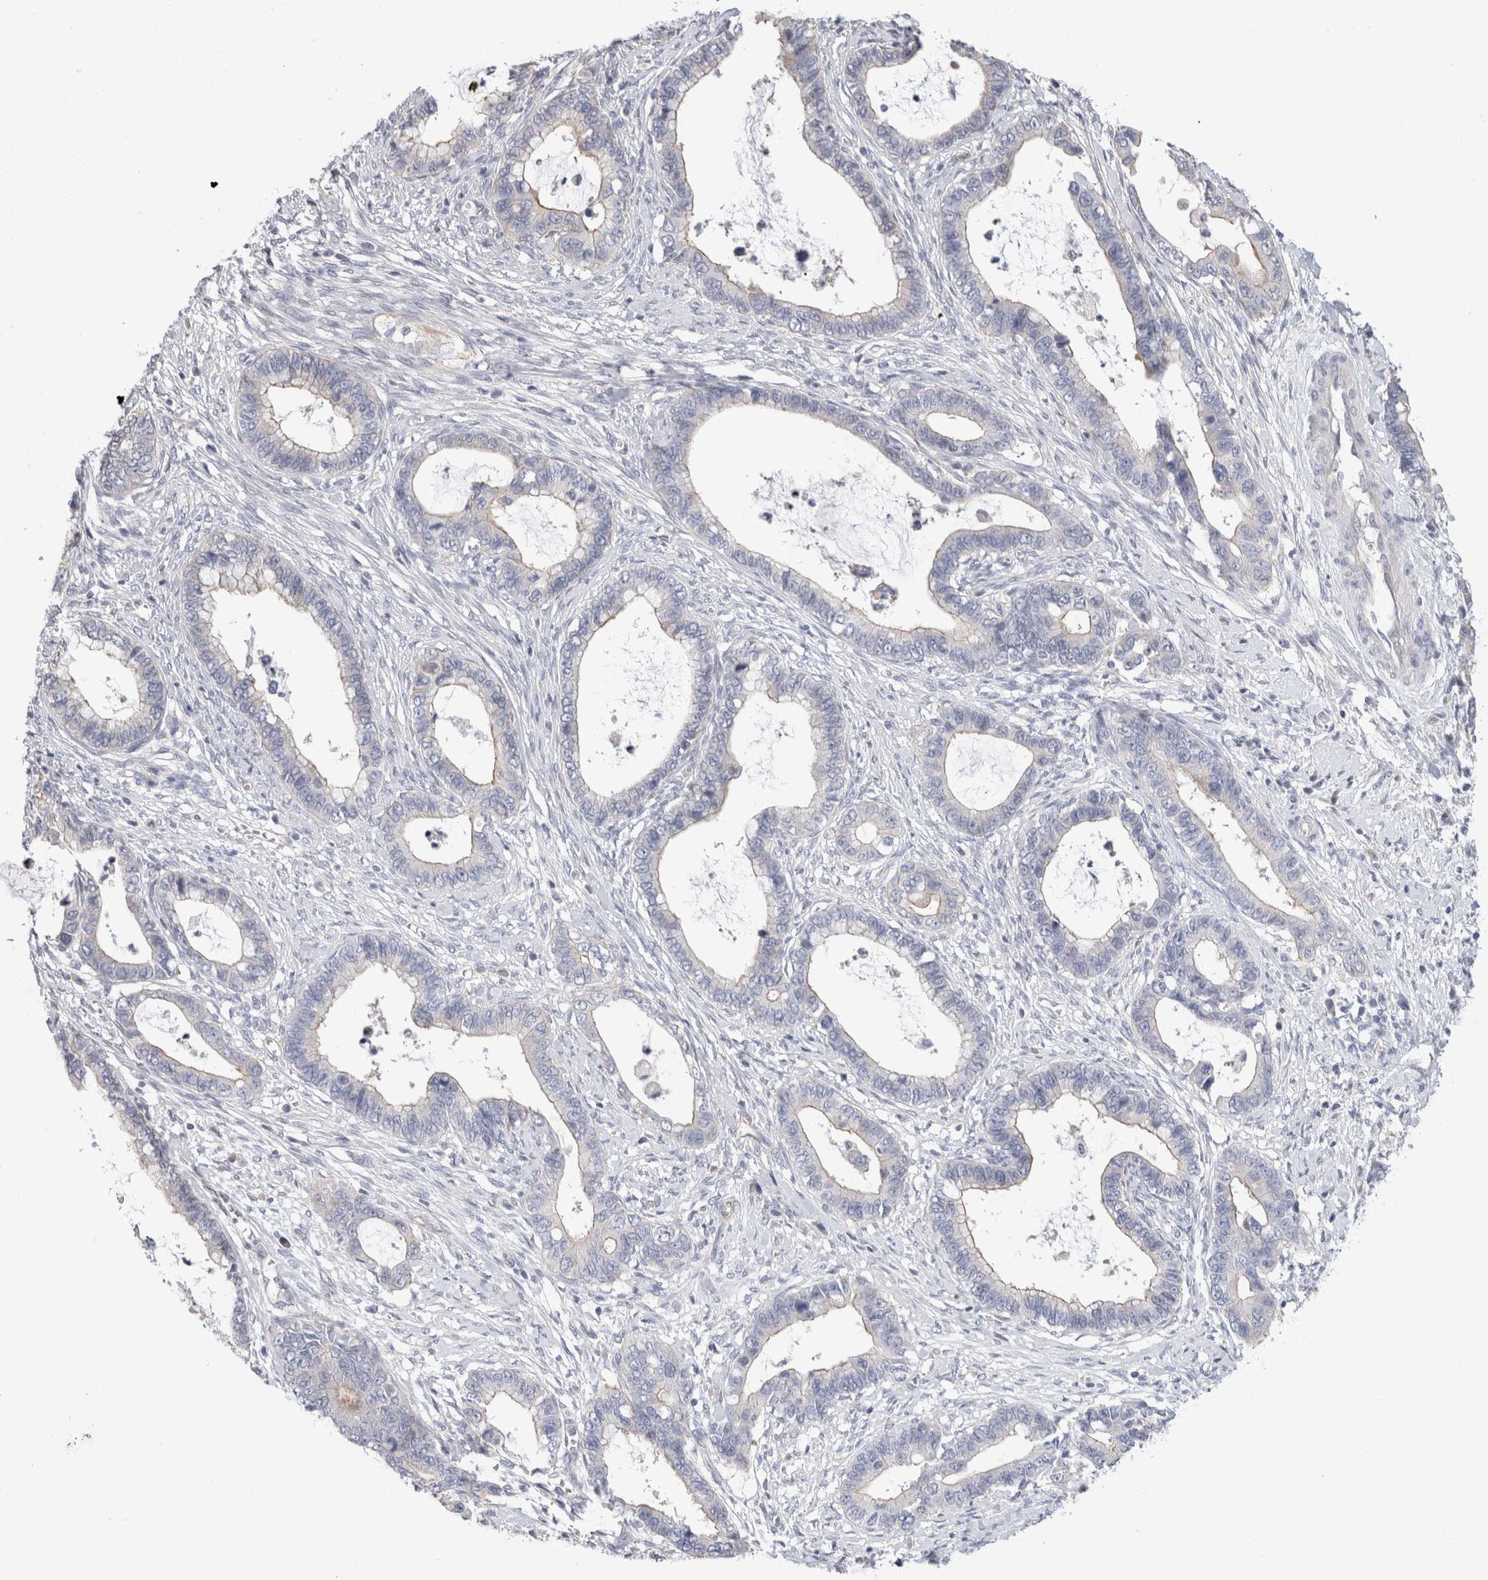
{"staining": {"intensity": "weak", "quantity": "<25%", "location": "cytoplasmic/membranous"}, "tissue": "cervical cancer", "cell_type": "Tumor cells", "image_type": "cancer", "snomed": [{"axis": "morphology", "description": "Adenocarcinoma, NOS"}, {"axis": "topography", "description": "Cervix"}], "caption": "Protein analysis of cervical cancer reveals no significant positivity in tumor cells. Brightfield microscopy of immunohistochemistry (IHC) stained with DAB (3,3'-diaminobenzidine) (brown) and hematoxylin (blue), captured at high magnification.", "gene": "AFP", "patient": {"sex": "female", "age": 44}}